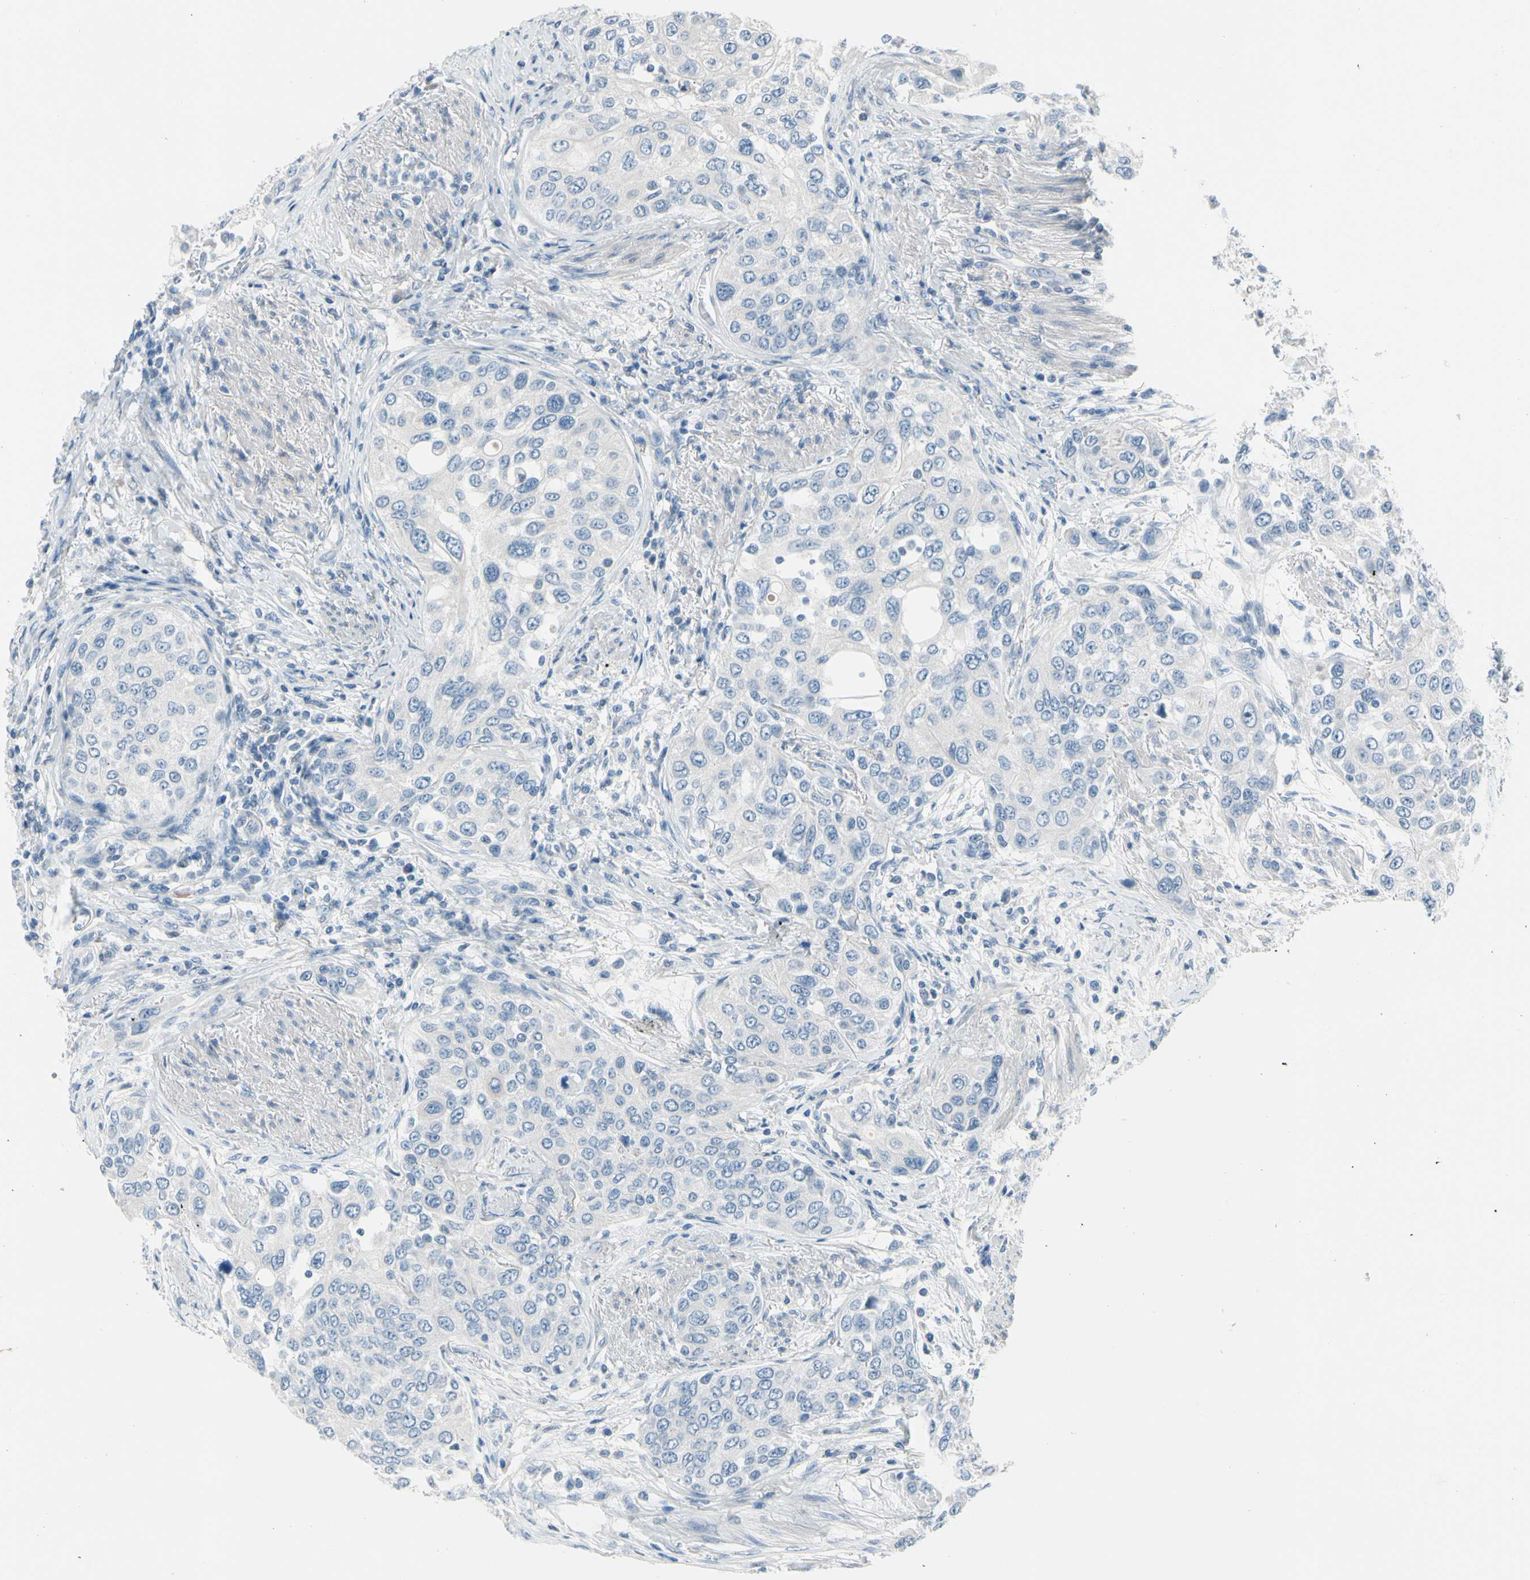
{"staining": {"intensity": "negative", "quantity": "none", "location": "none"}, "tissue": "urothelial cancer", "cell_type": "Tumor cells", "image_type": "cancer", "snomed": [{"axis": "morphology", "description": "Urothelial carcinoma, High grade"}, {"axis": "topography", "description": "Urinary bladder"}], "caption": "Immunohistochemistry of urothelial carcinoma (high-grade) shows no positivity in tumor cells.", "gene": "PGR", "patient": {"sex": "female", "age": 56}}